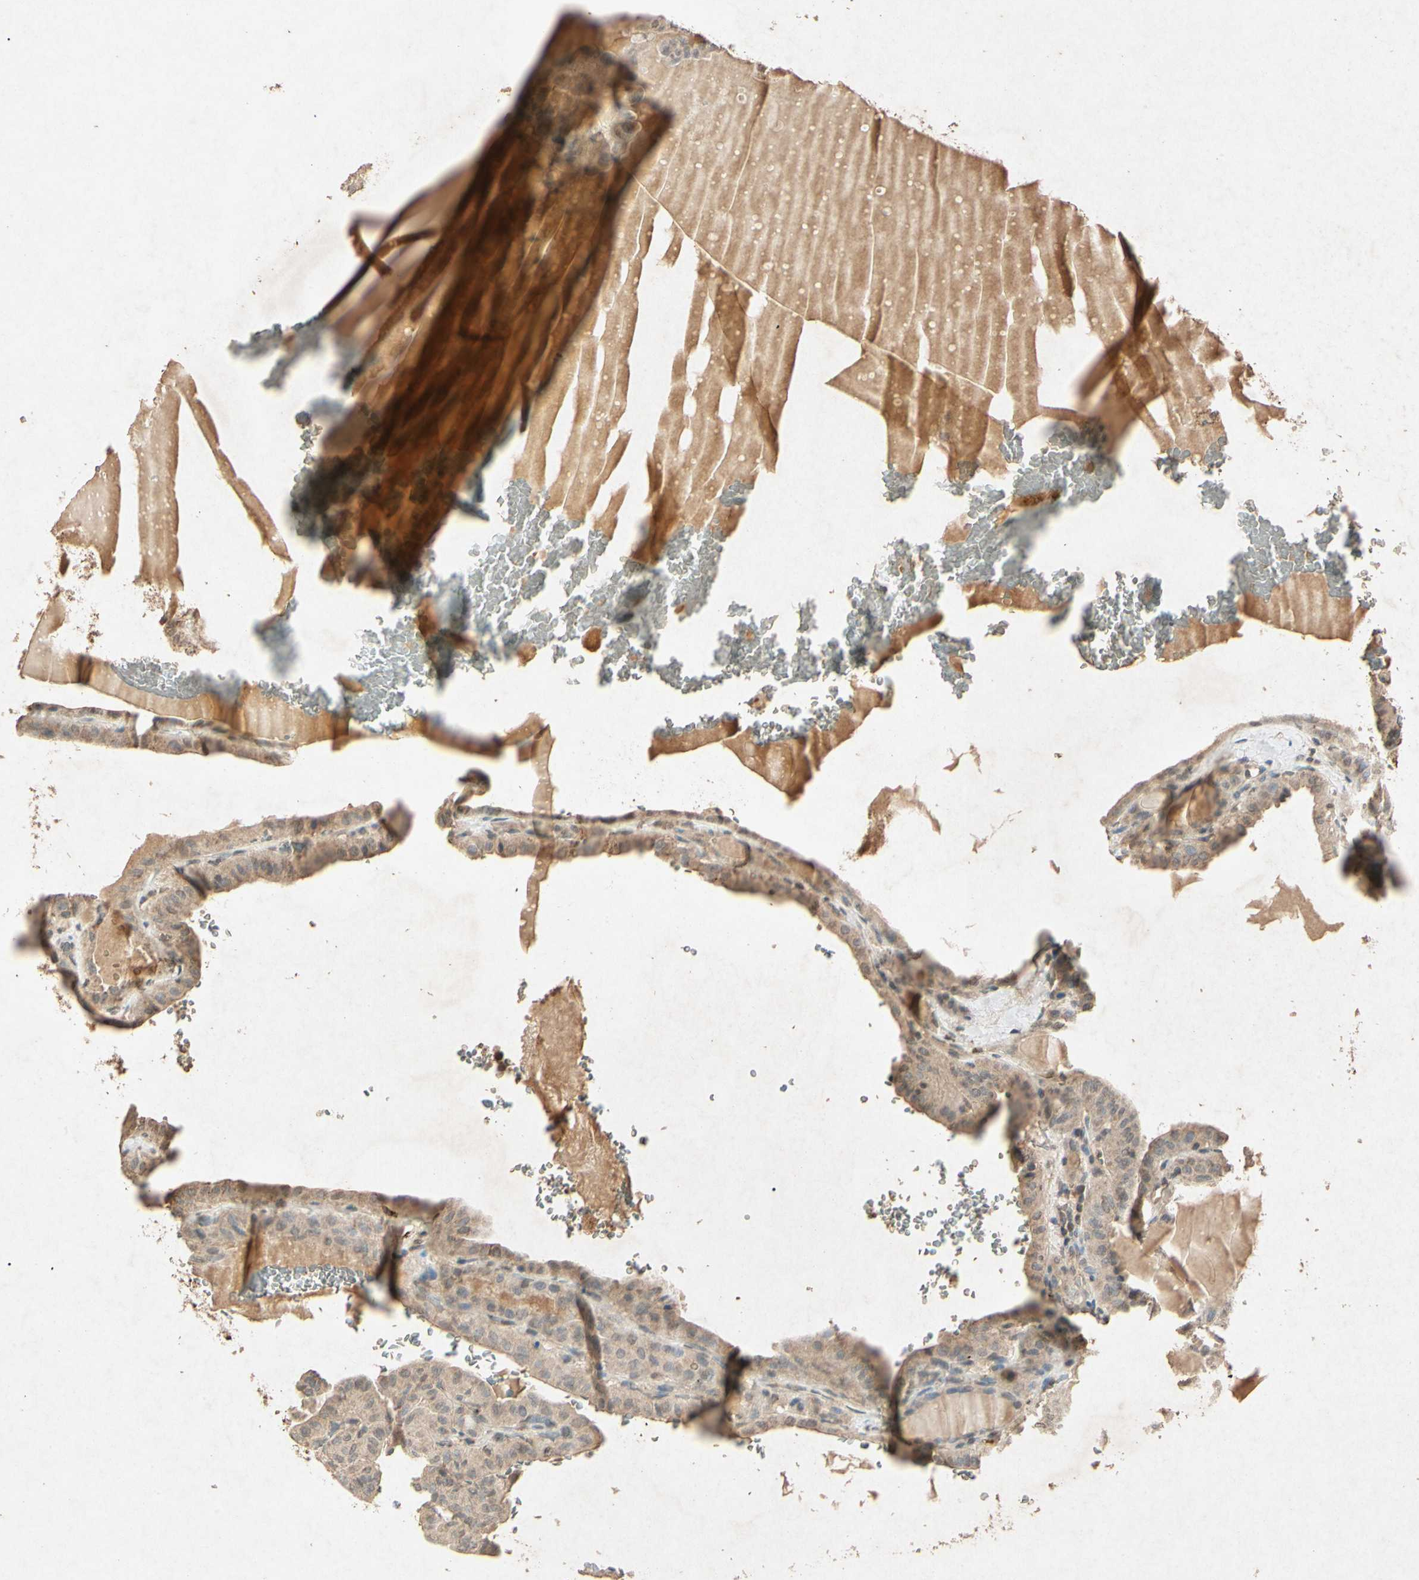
{"staining": {"intensity": "weak", "quantity": ">75%", "location": "cytoplasmic/membranous"}, "tissue": "thyroid cancer", "cell_type": "Tumor cells", "image_type": "cancer", "snomed": [{"axis": "morphology", "description": "Papillary adenocarcinoma, NOS"}, {"axis": "topography", "description": "Thyroid gland"}], "caption": "Immunohistochemical staining of thyroid cancer (papillary adenocarcinoma) shows low levels of weak cytoplasmic/membranous expression in about >75% of tumor cells.", "gene": "MSRB1", "patient": {"sex": "male", "age": 77}}